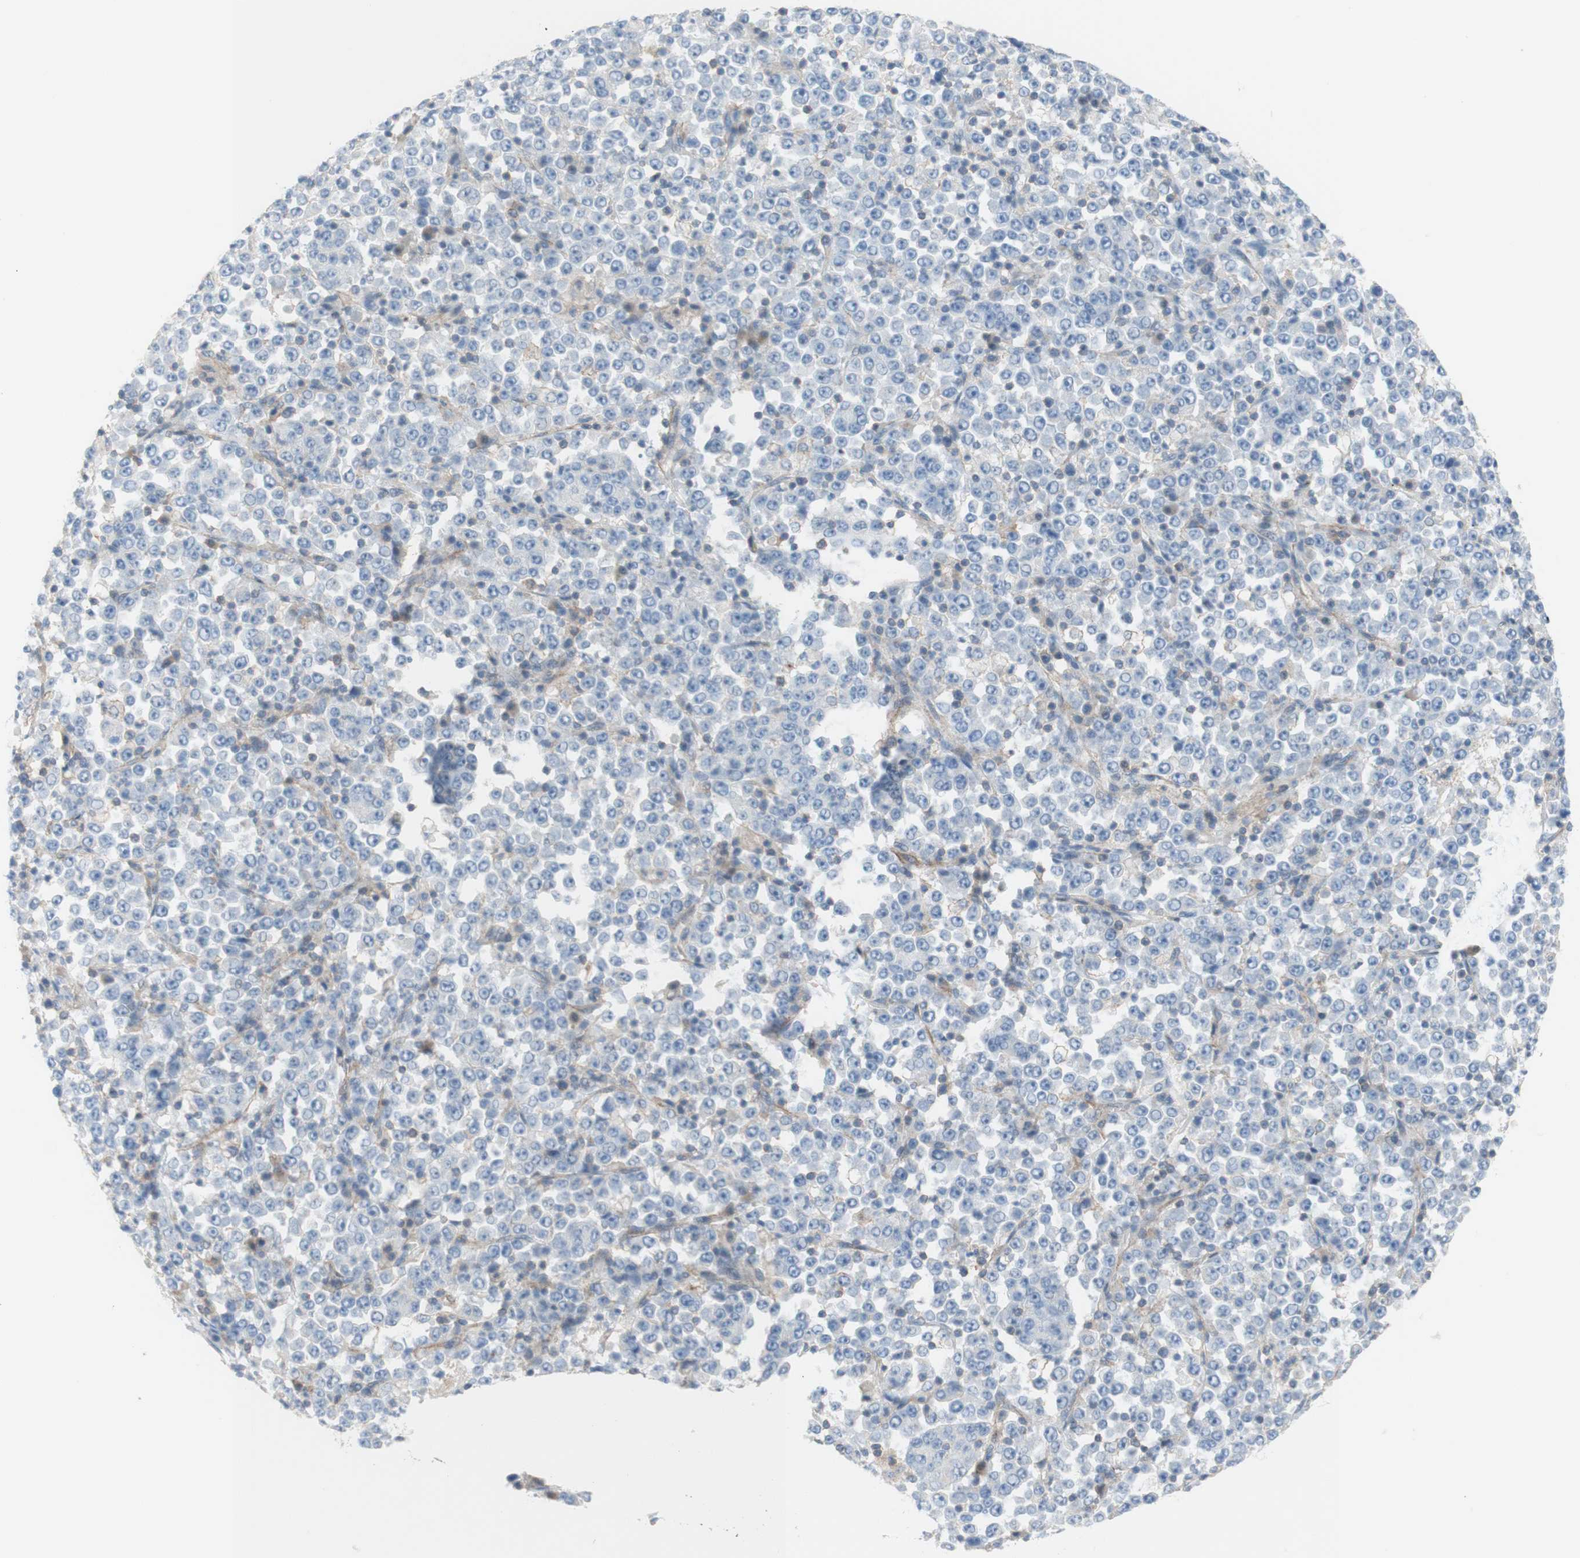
{"staining": {"intensity": "negative", "quantity": "none", "location": "none"}, "tissue": "stomach cancer", "cell_type": "Tumor cells", "image_type": "cancer", "snomed": [{"axis": "morphology", "description": "Normal tissue, NOS"}, {"axis": "morphology", "description": "Adenocarcinoma, NOS"}, {"axis": "topography", "description": "Stomach, upper"}, {"axis": "topography", "description": "Stomach"}], "caption": "Image shows no significant protein expression in tumor cells of adenocarcinoma (stomach).", "gene": "POU2AF1", "patient": {"sex": "male", "age": 59}}